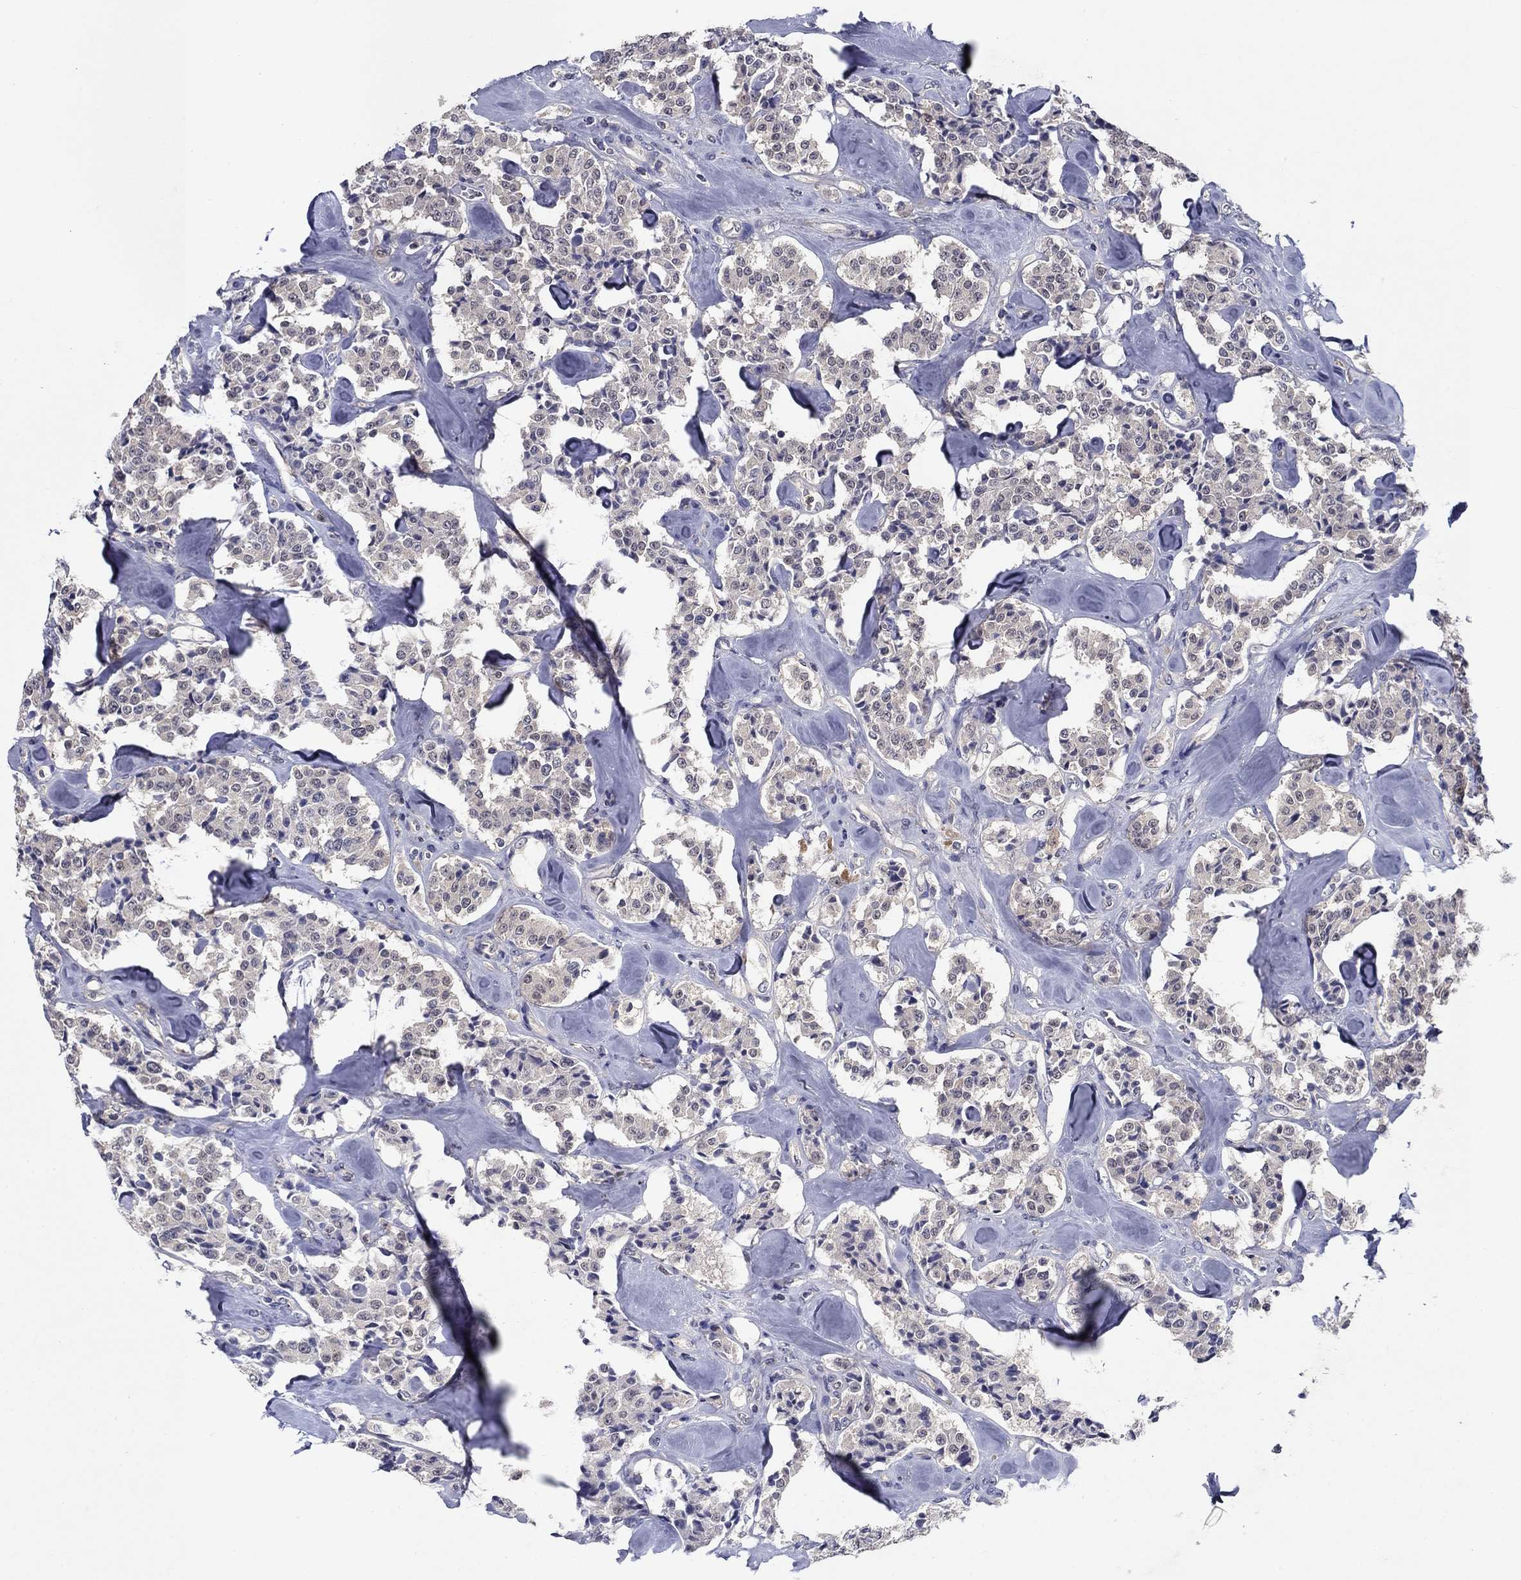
{"staining": {"intensity": "negative", "quantity": "none", "location": "none"}, "tissue": "carcinoid", "cell_type": "Tumor cells", "image_type": "cancer", "snomed": [{"axis": "morphology", "description": "Carcinoid, malignant, NOS"}, {"axis": "topography", "description": "Pancreas"}], "caption": "This is an immunohistochemistry (IHC) histopathology image of human carcinoid (malignant). There is no positivity in tumor cells.", "gene": "GLTP", "patient": {"sex": "male", "age": 41}}